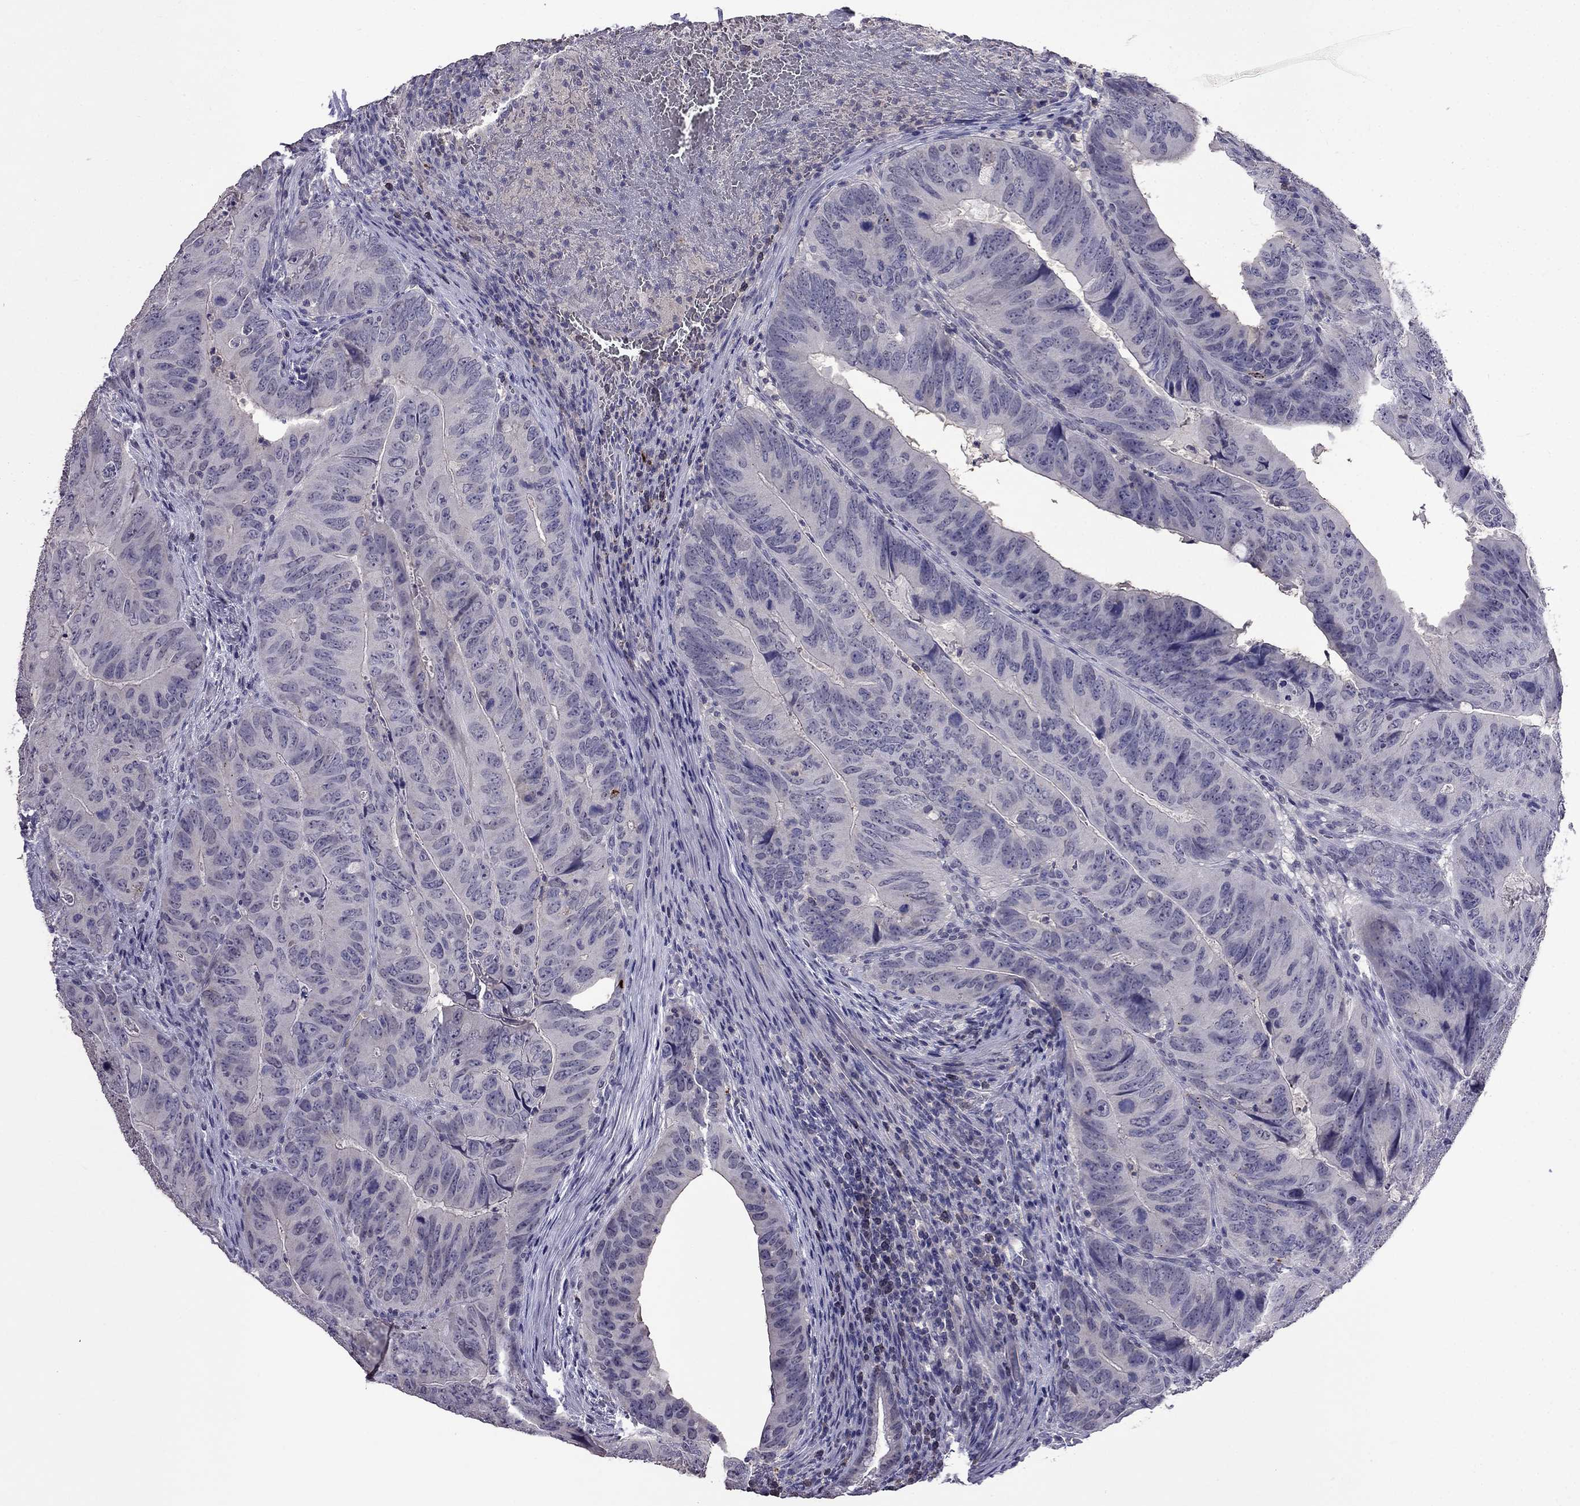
{"staining": {"intensity": "negative", "quantity": "none", "location": "none"}, "tissue": "colorectal cancer", "cell_type": "Tumor cells", "image_type": "cancer", "snomed": [{"axis": "morphology", "description": "Adenocarcinoma, NOS"}, {"axis": "topography", "description": "Colon"}], "caption": "Photomicrograph shows no significant protein staining in tumor cells of colorectal cancer.", "gene": "AQP9", "patient": {"sex": "male", "age": 79}}